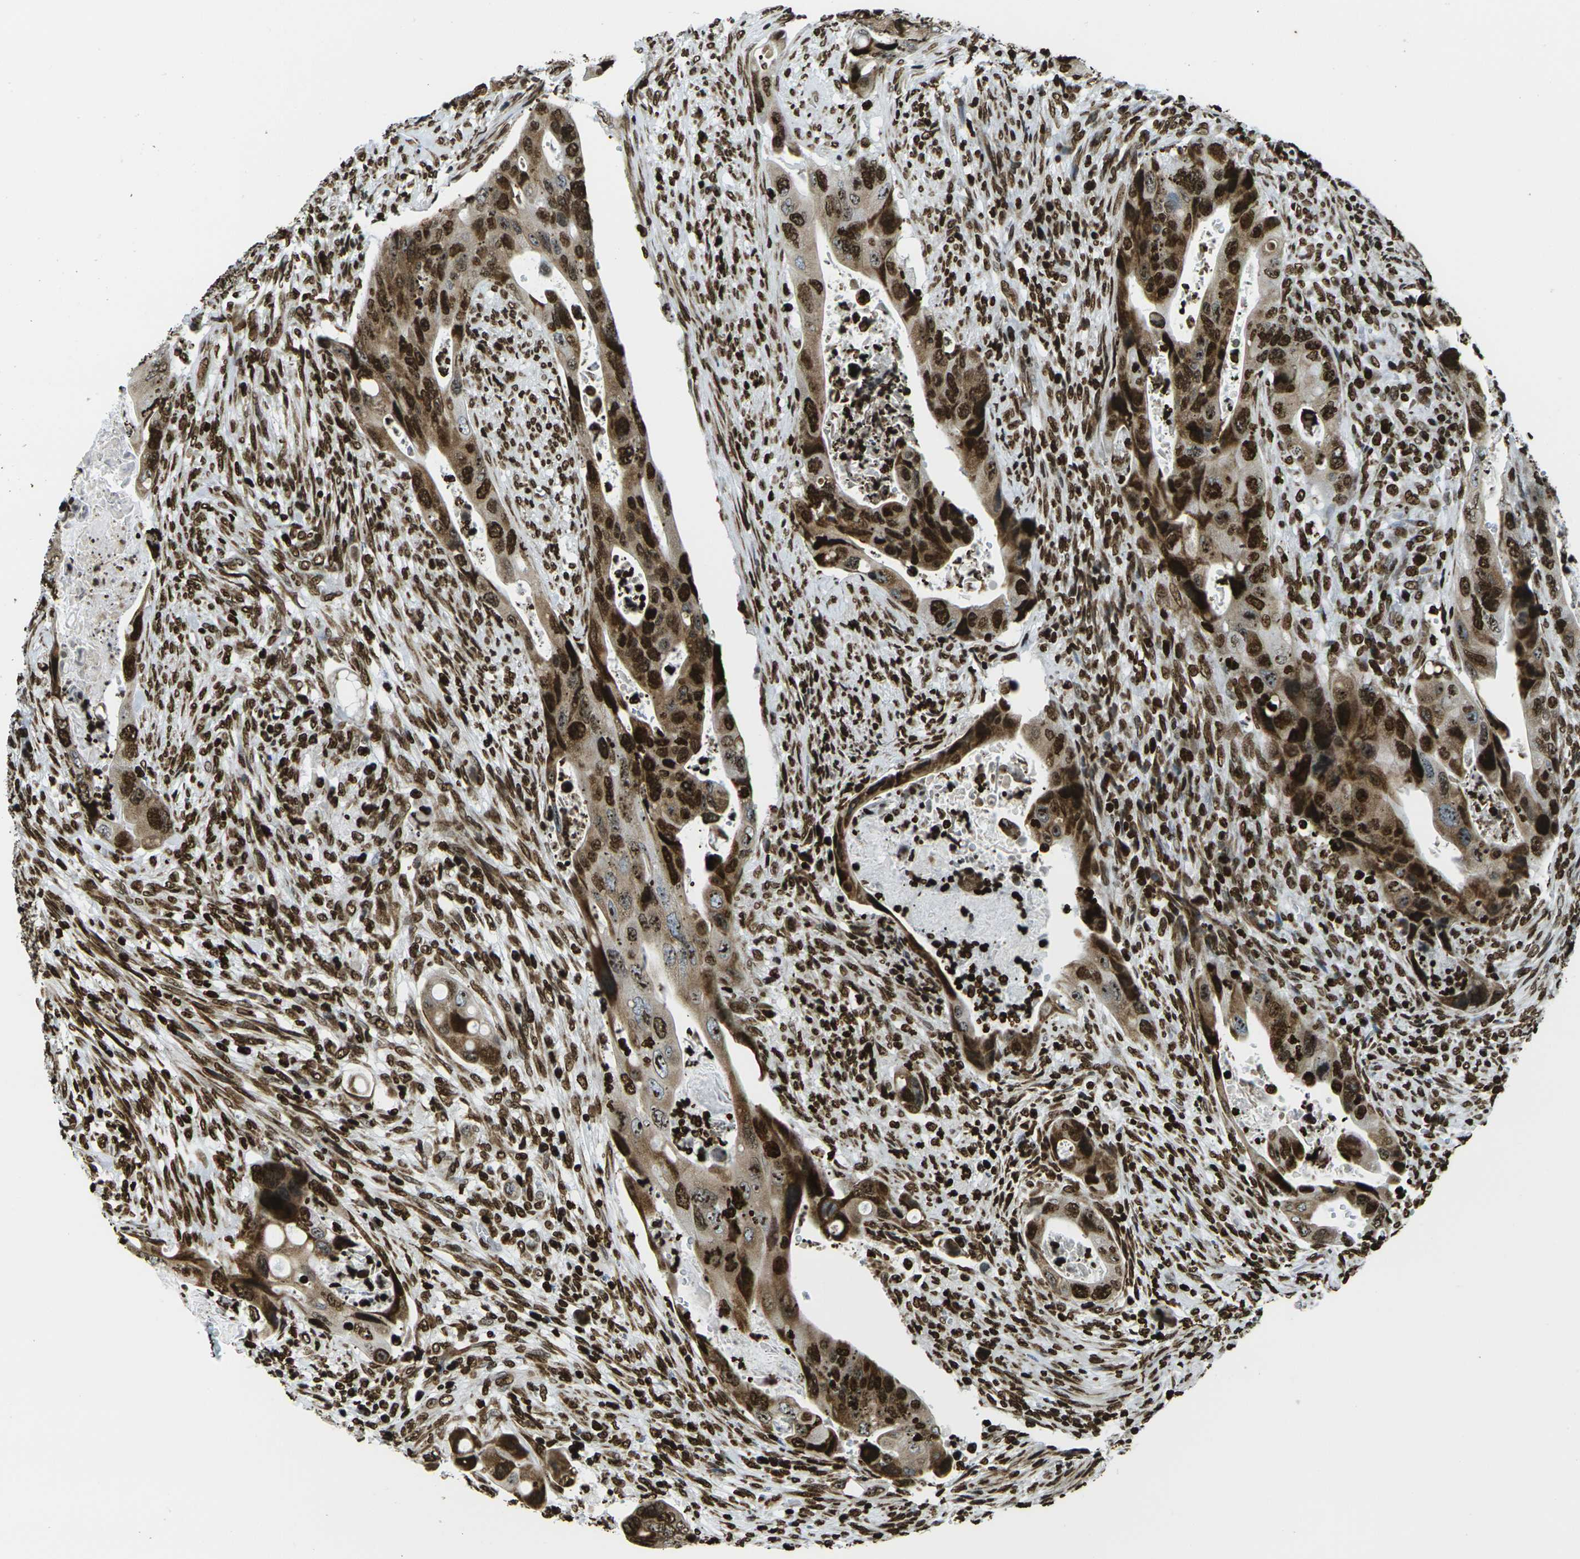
{"staining": {"intensity": "strong", "quantity": ">75%", "location": "nuclear"}, "tissue": "colorectal cancer", "cell_type": "Tumor cells", "image_type": "cancer", "snomed": [{"axis": "morphology", "description": "Adenocarcinoma, NOS"}, {"axis": "topography", "description": "Rectum"}], "caption": "IHC staining of colorectal cancer, which reveals high levels of strong nuclear staining in about >75% of tumor cells indicating strong nuclear protein positivity. The staining was performed using DAB (brown) for protein detection and nuclei were counterstained in hematoxylin (blue).", "gene": "H1-2", "patient": {"sex": "female", "age": 57}}